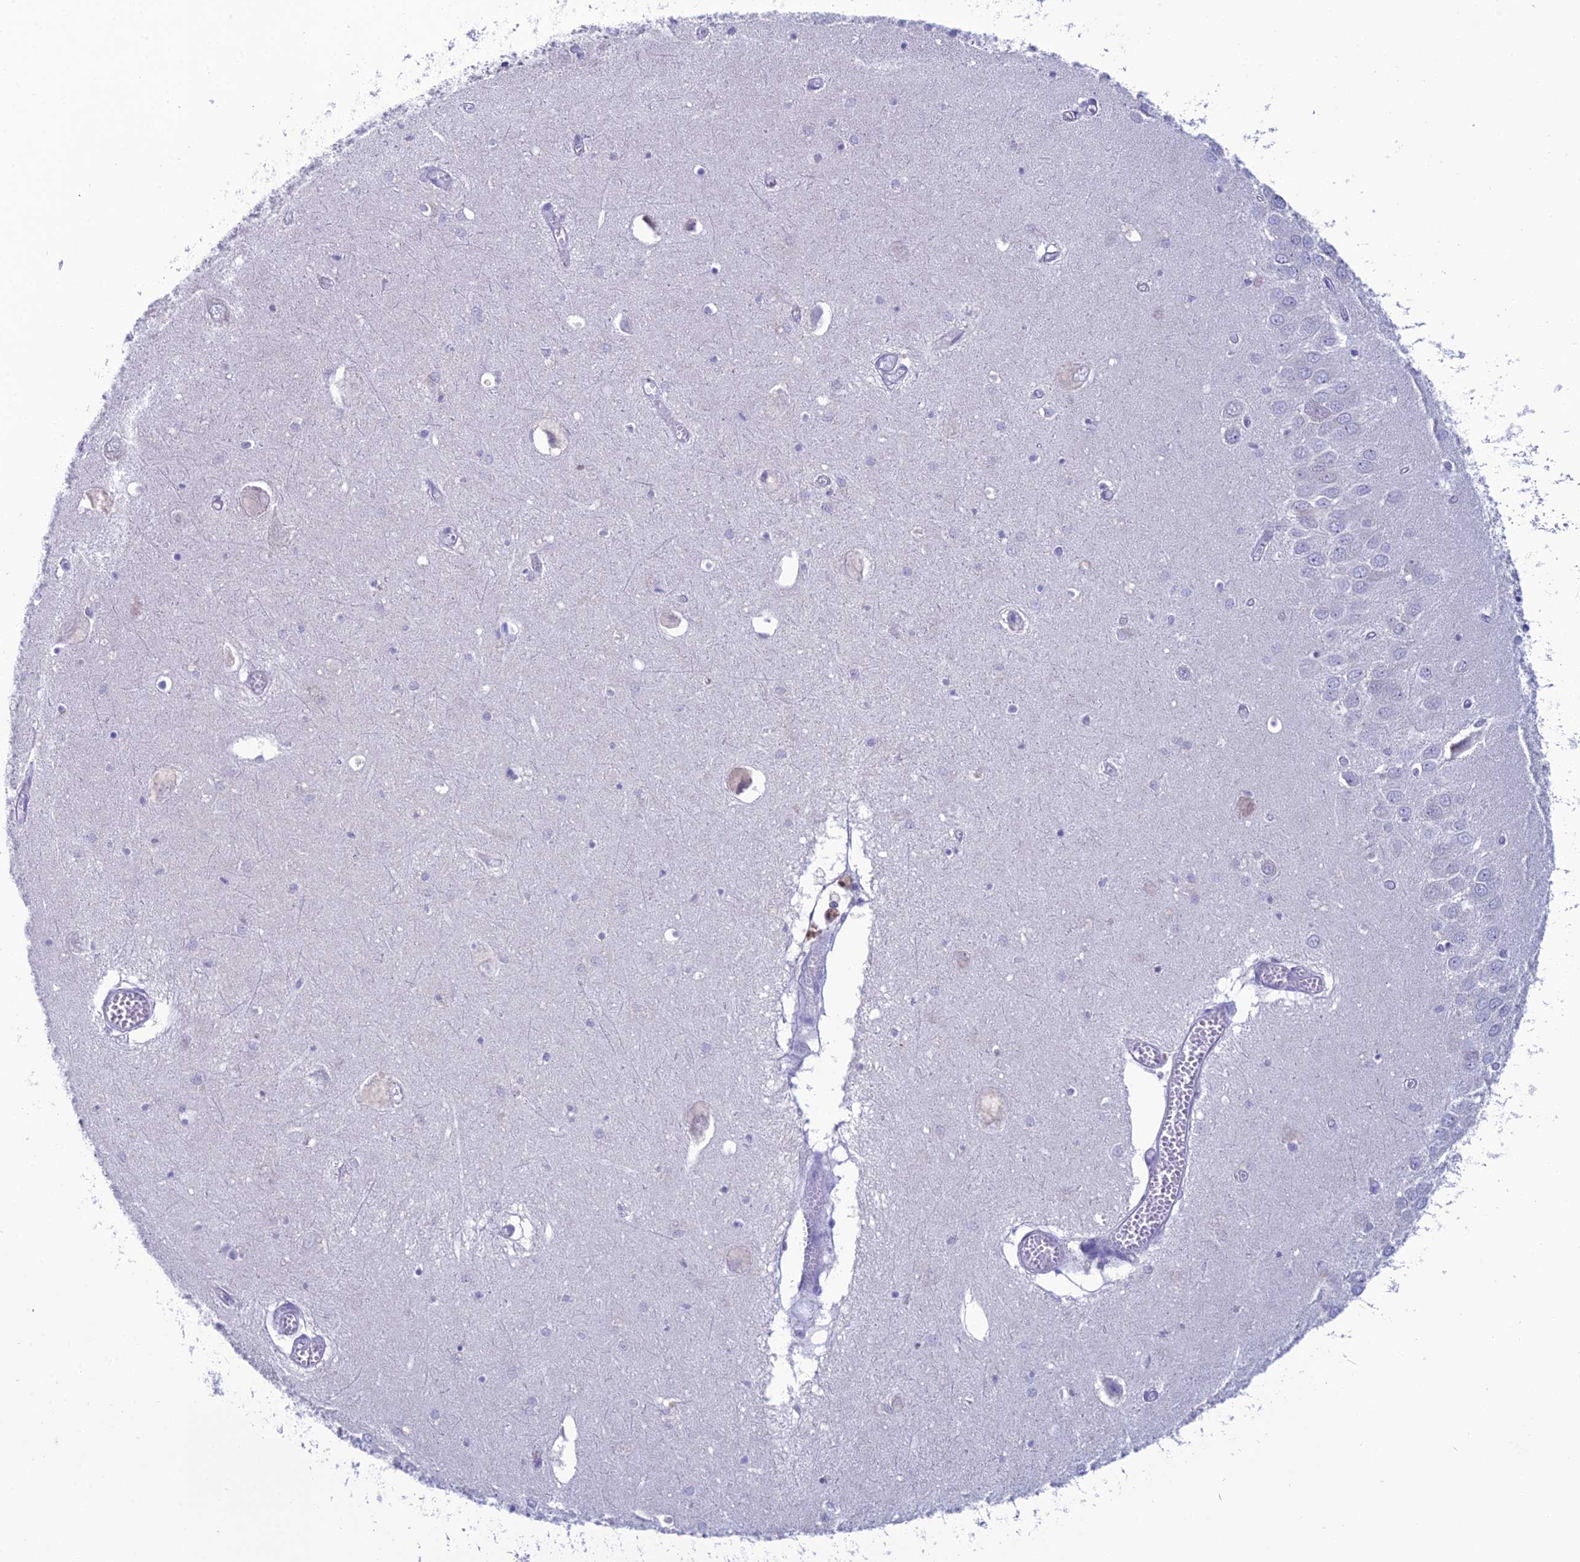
{"staining": {"intensity": "negative", "quantity": "none", "location": "none"}, "tissue": "hippocampus", "cell_type": "Glial cells", "image_type": "normal", "snomed": [{"axis": "morphology", "description": "Normal tissue, NOS"}, {"axis": "topography", "description": "Hippocampus"}], "caption": "This micrograph is of normal hippocampus stained with immunohistochemistry to label a protein in brown with the nuclei are counter-stained blue. There is no staining in glial cells.", "gene": "GNPNAT1", "patient": {"sex": "male", "age": 70}}